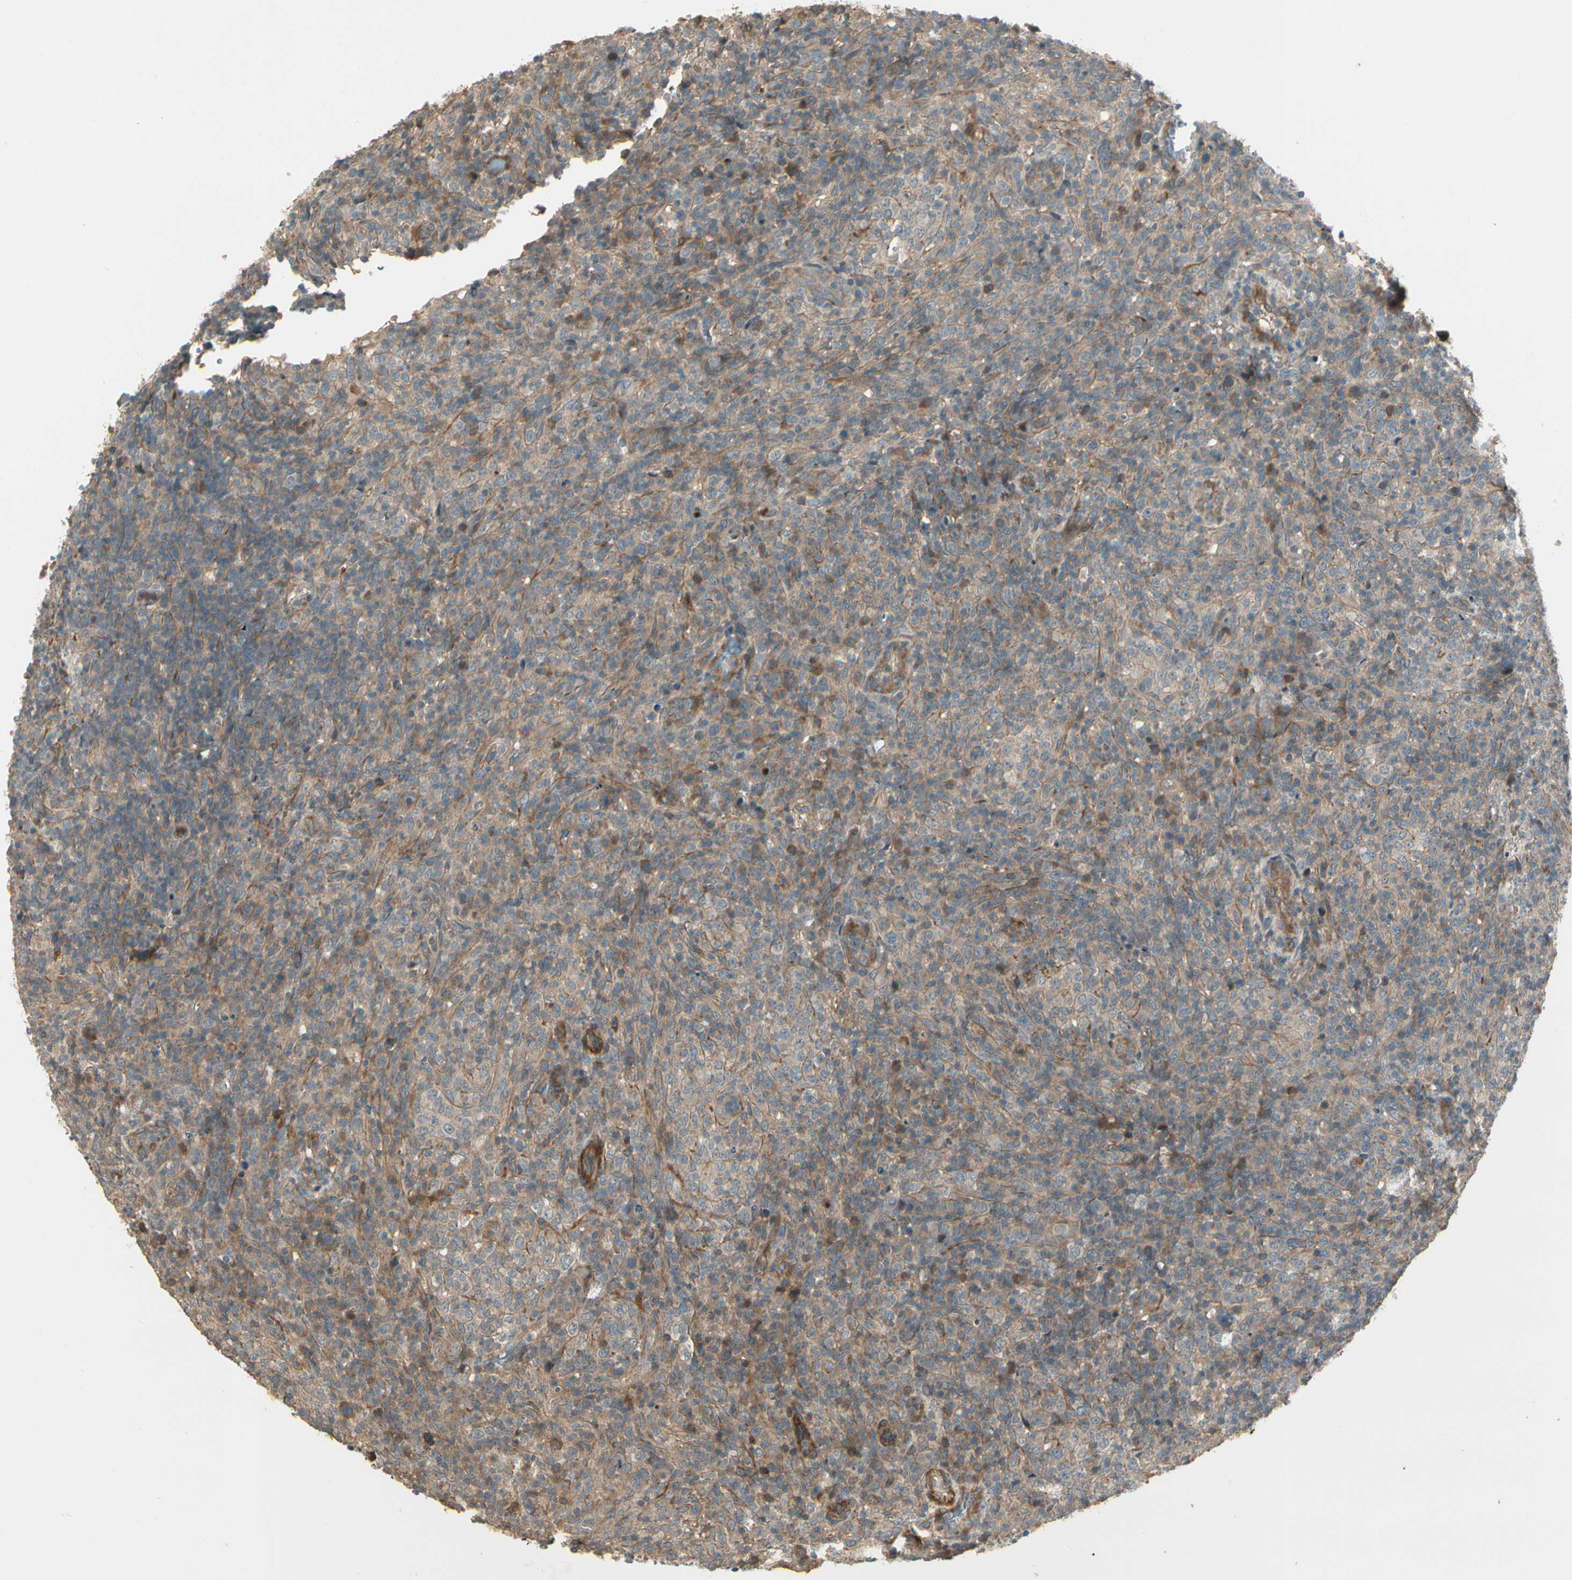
{"staining": {"intensity": "weak", "quantity": ">75%", "location": "cytoplasmic/membranous"}, "tissue": "lymphoma", "cell_type": "Tumor cells", "image_type": "cancer", "snomed": [{"axis": "morphology", "description": "Malignant lymphoma, non-Hodgkin's type, High grade"}, {"axis": "topography", "description": "Lymph node"}], "caption": "The image demonstrates immunohistochemical staining of lymphoma. There is weak cytoplasmic/membranous expression is present in approximately >75% of tumor cells.", "gene": "ACVR1", "patient": {"sex": "female", "age": 76}}